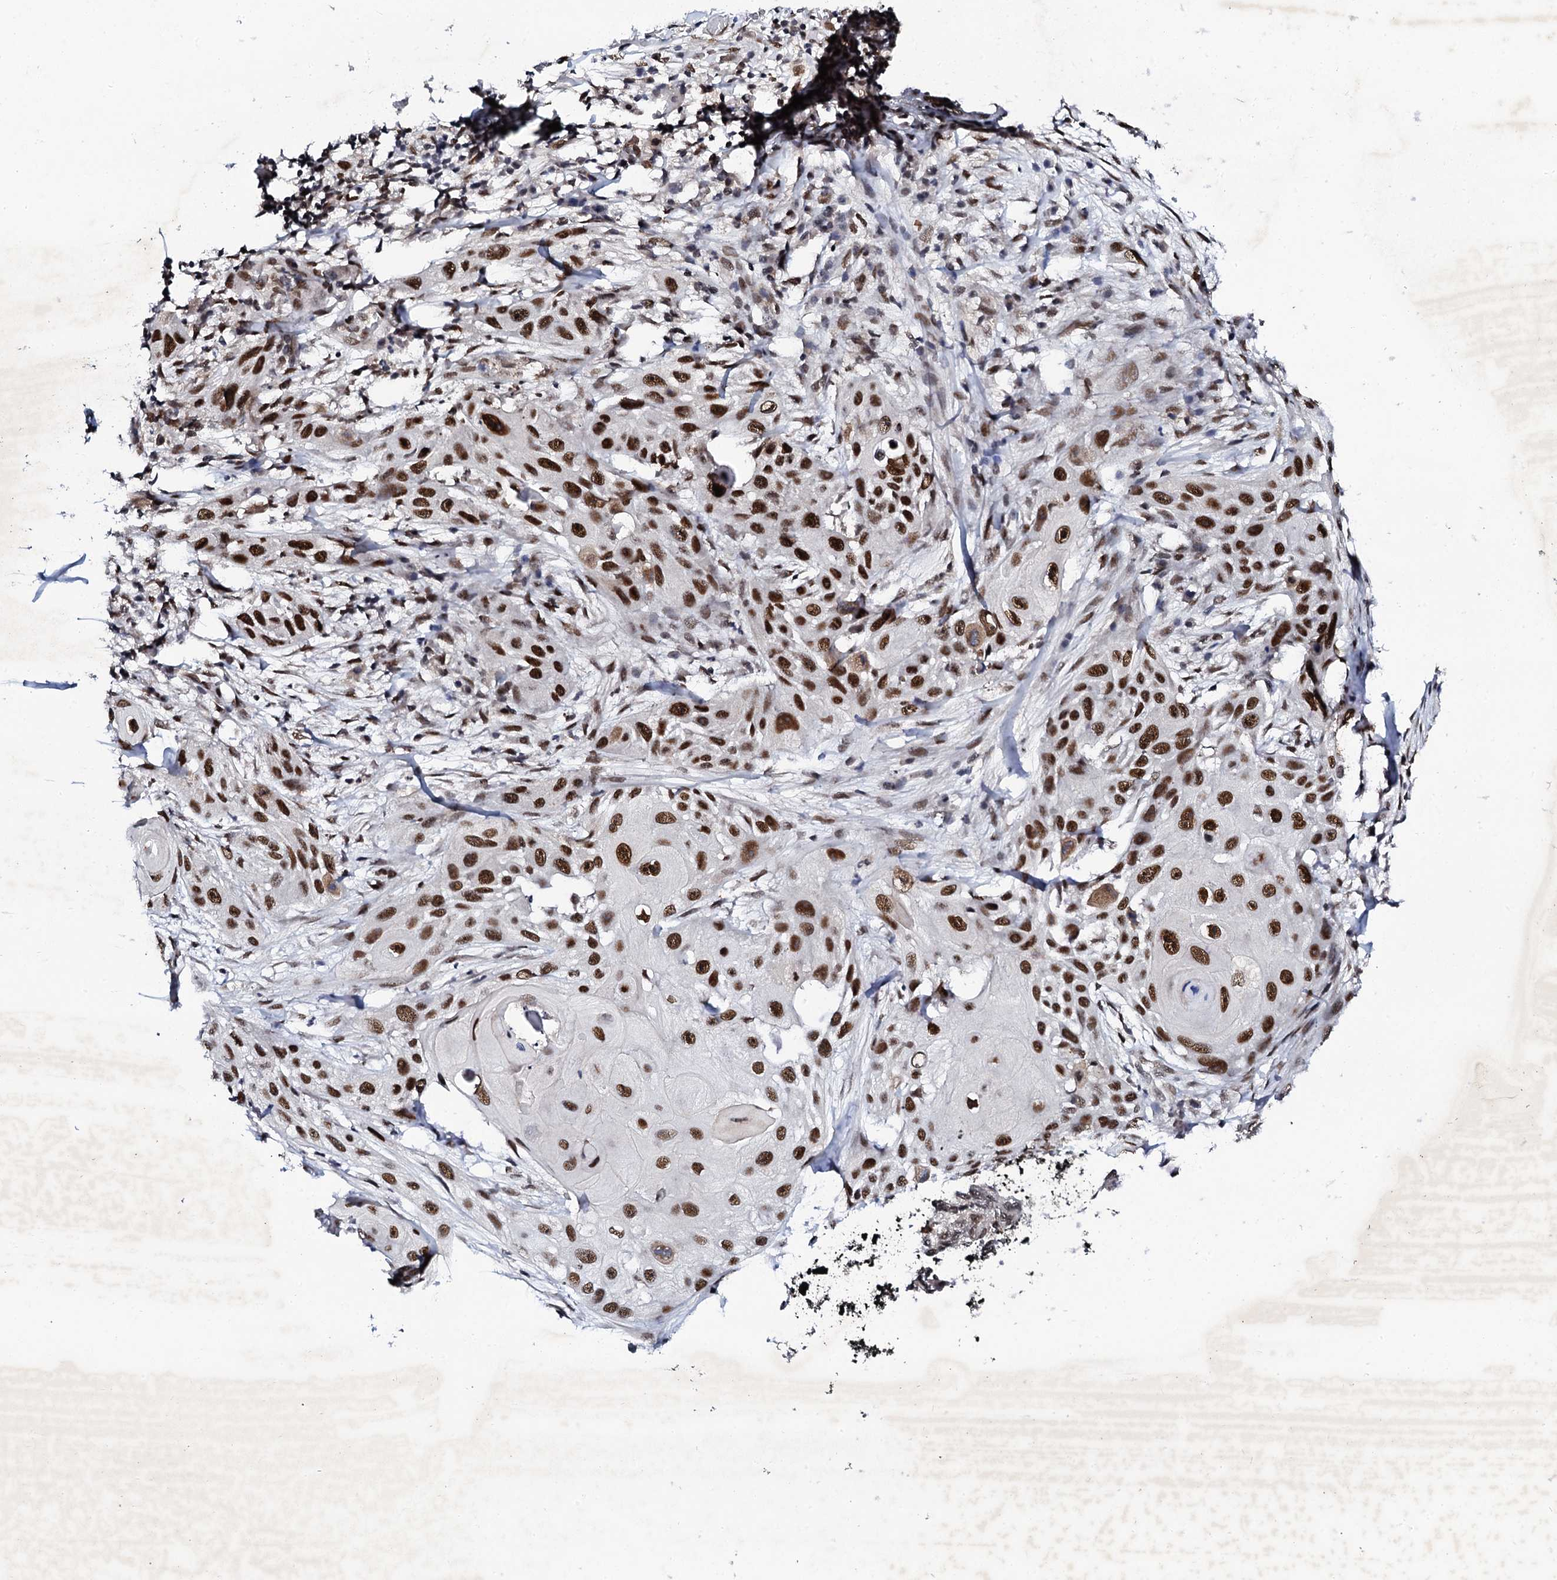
{"staining": {"intensity": "strong", "quantity": ">75%", "location": "nuclear"}, "tissue": "skin cancer", "cell_type": "Tumor cells", "image_type": "cancer", "snomed": [{"axis": "morphology", "description": "Squamous cell carcinoma, NOS"}, {"axis": "topography", "description": "Skin"}], "caption": "Tumor cells reveal high levels of strong nuclear positivity in approximately >75% of cells in human skin cancer (squamous cell carcinoma).", "gene": "CSTF3", "patient": {"sex": "female", "age": 44}}